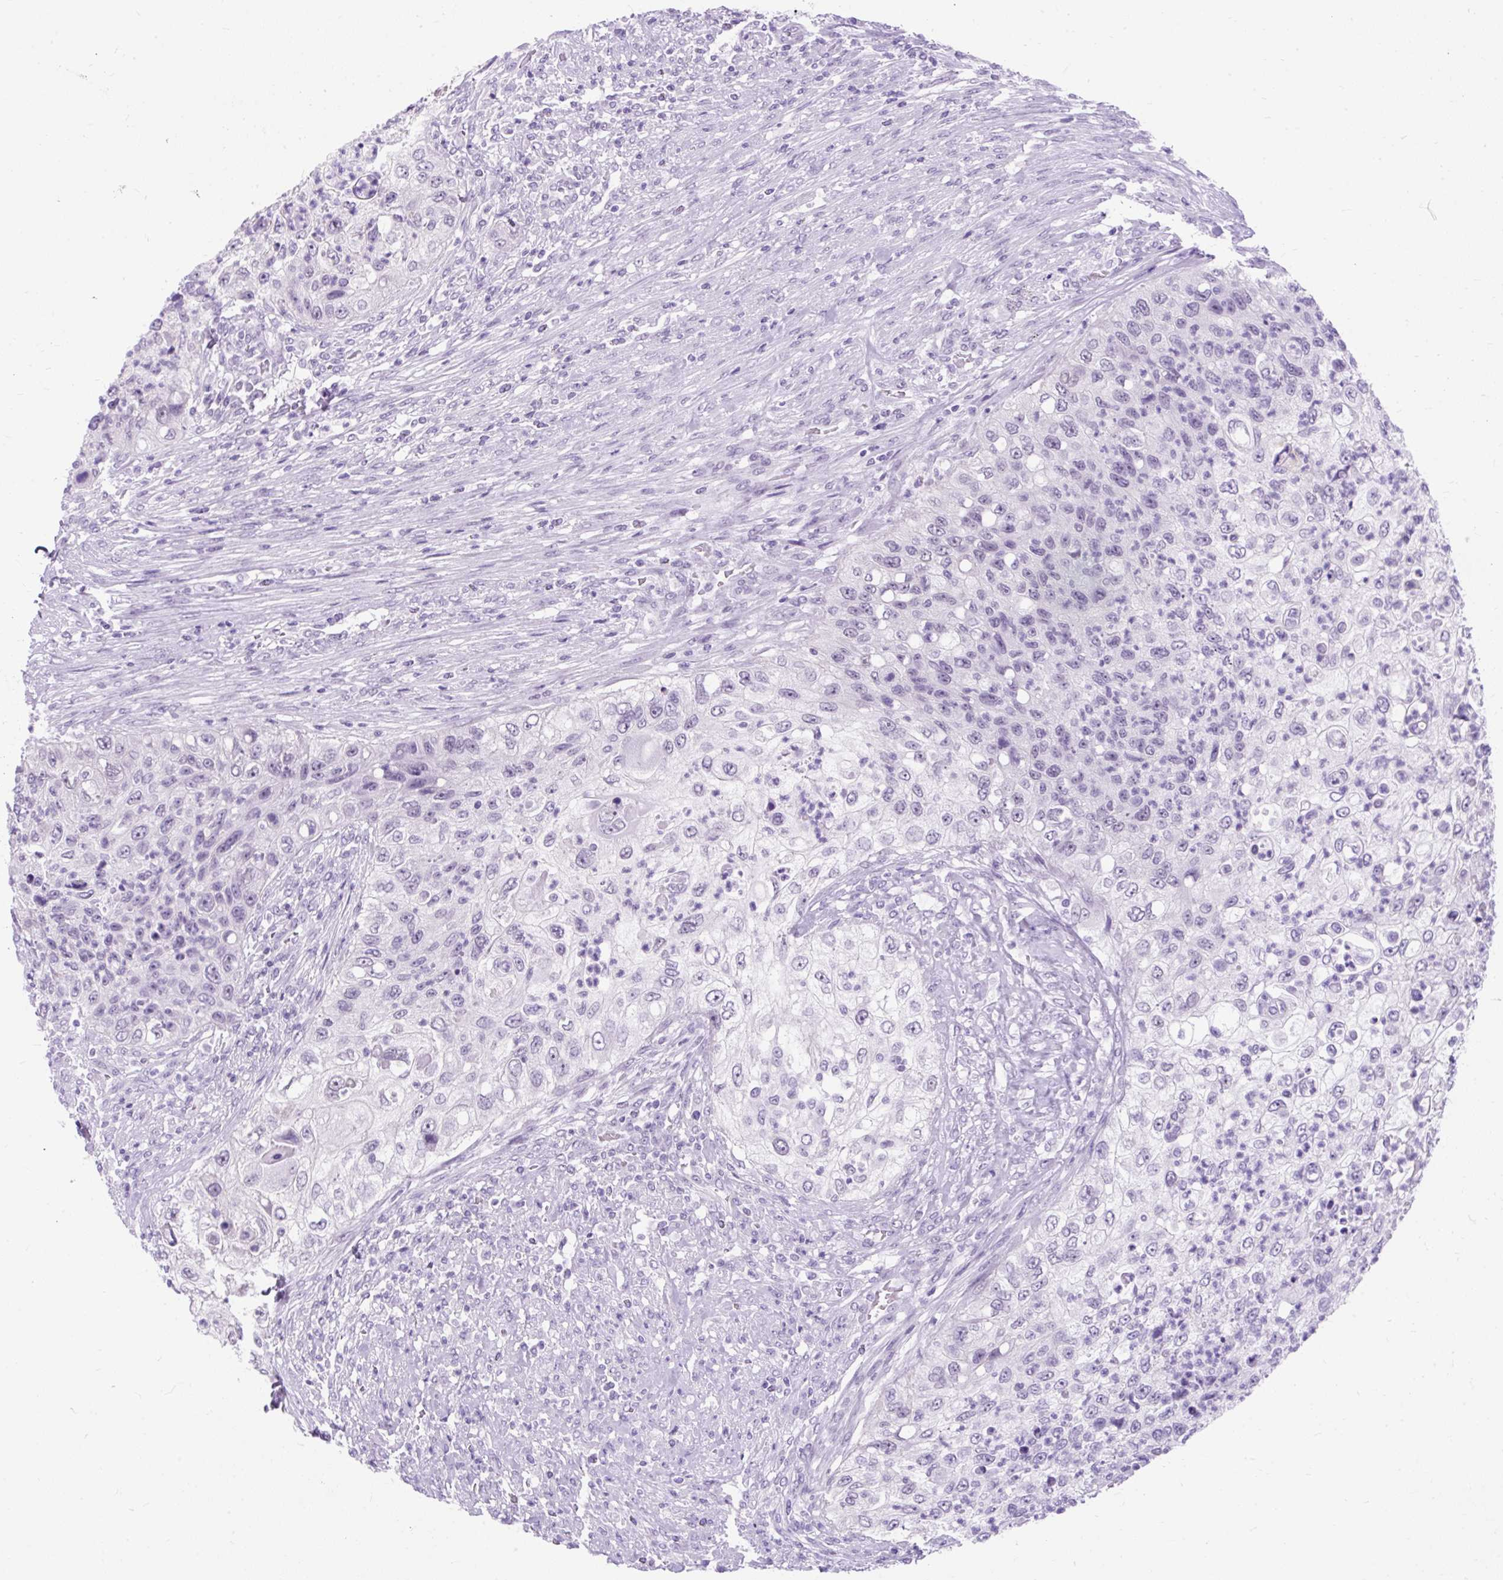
{"staining": {"intensity": "negative", "quantity": "none", "location": "none"}, "tissue": "urothelial cancer", "cell_type": "Tumor cells", "image_type": "cancer", "snomed": [{"axis": "morphology", "description": "Urothelial carcinoma, High grade"}, {"axis": "topography", "description": "Urinary bladder"}], "caption": "Urothelial cancer stained for a protein using immunohistochemistry (IHC) reveals no positivity tumor cells.", "gene": "SCGB1A1", "patient": {"sex": "female", "age": 60}}